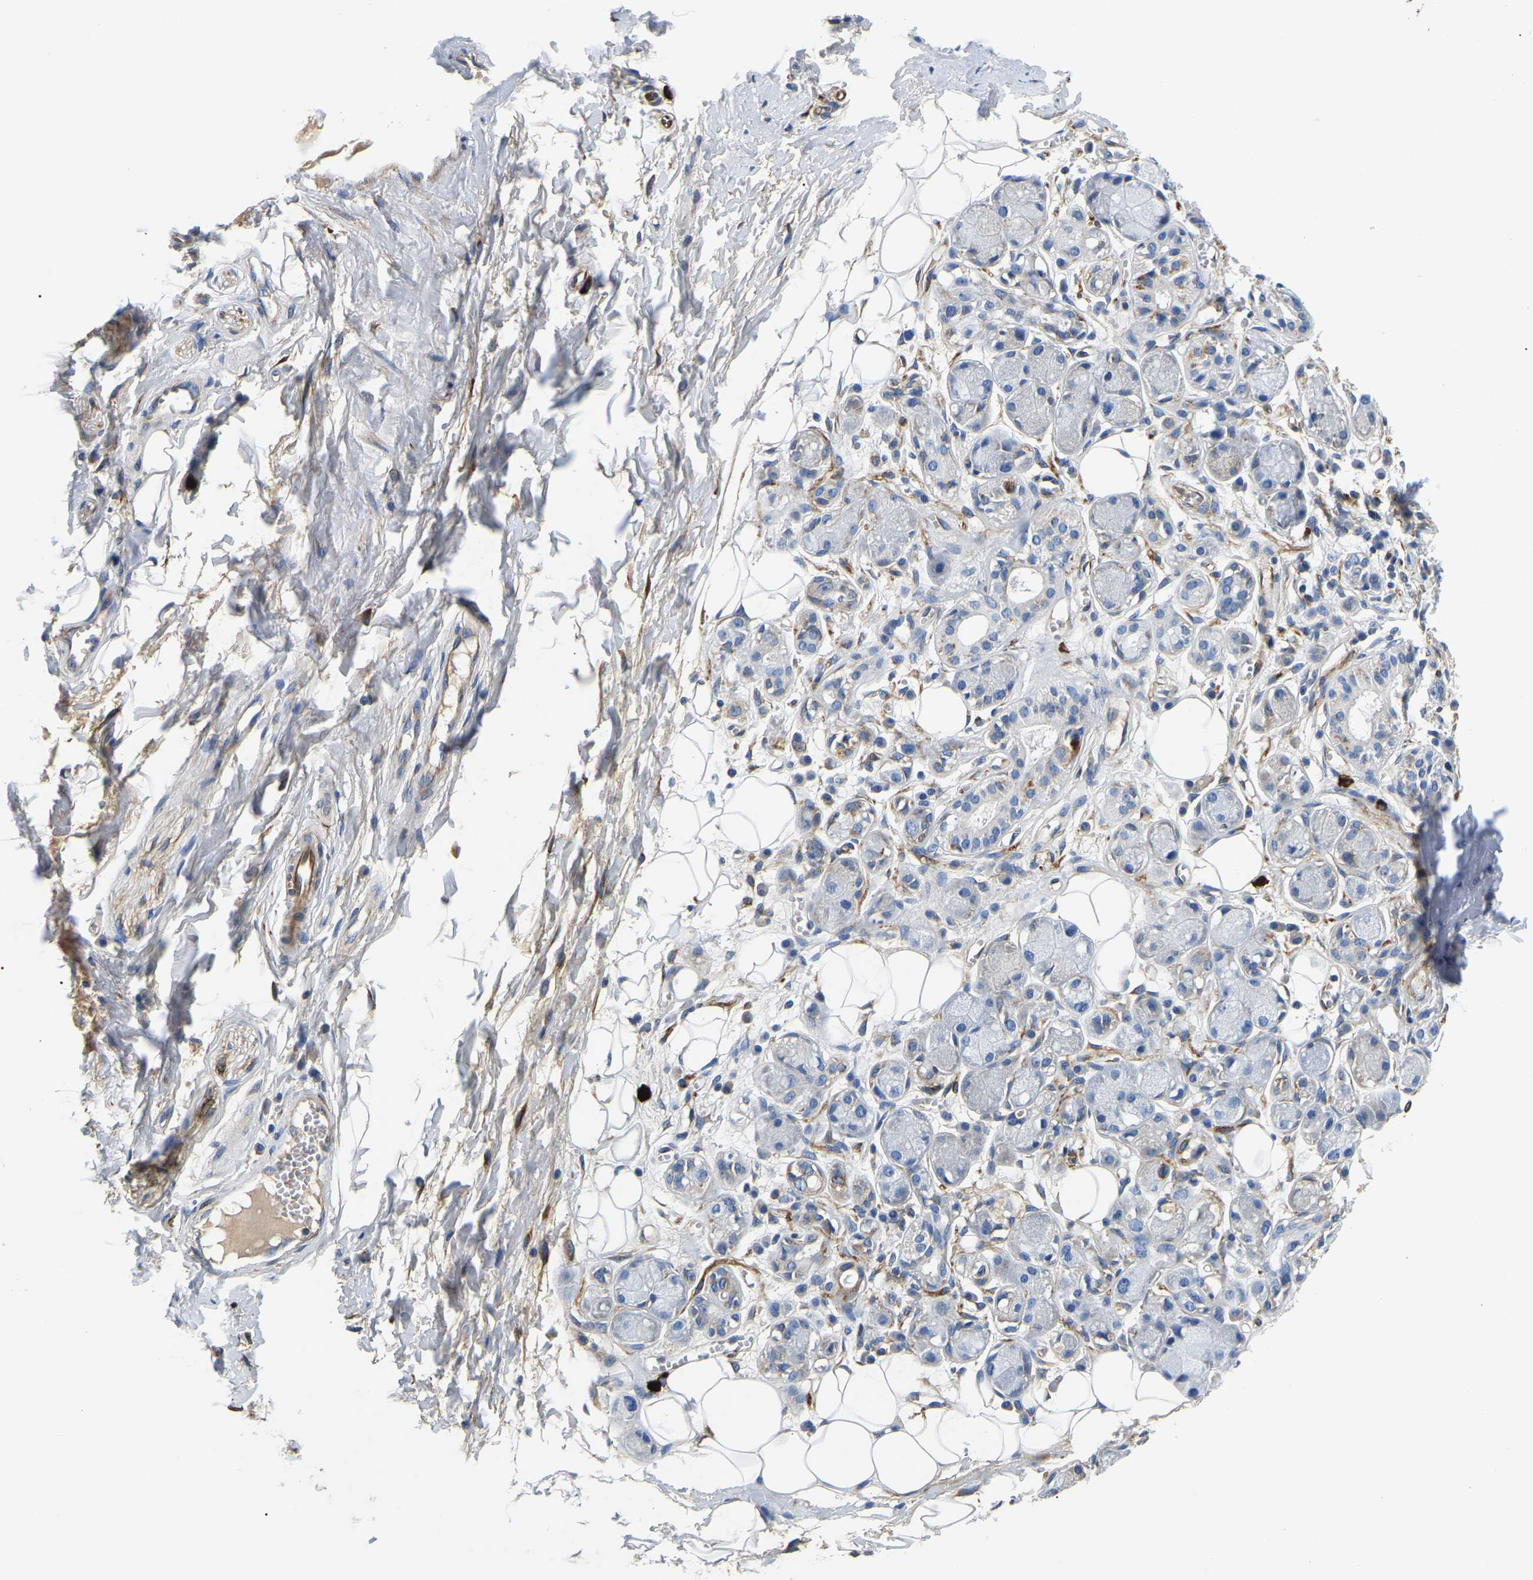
{"staining": {"intensity": "negative", "quantity": "none", "location": "none"}, "tissue": "adipose tissue", "cell_type": "Adipocytes", "image_type": "normal", "snomed": [{"axis": "morphology", "description": "Normal tissue, NOS"}, {"axis": "morphology", "description": "Inflammation, NOS"}, {"axis": "topography", "description": "Salivary gland"}, {"axis": "topography", "description": "Peripheral nerve tissue"}], "caption": "An immunohistochemistry (IHC) histopathology image of unremarkable adipose tissue is shown. There is no staining in adipocytes of adipose tissue.", "gene": "DUSP8", "patient": {"sex": "female", "age": 75}}